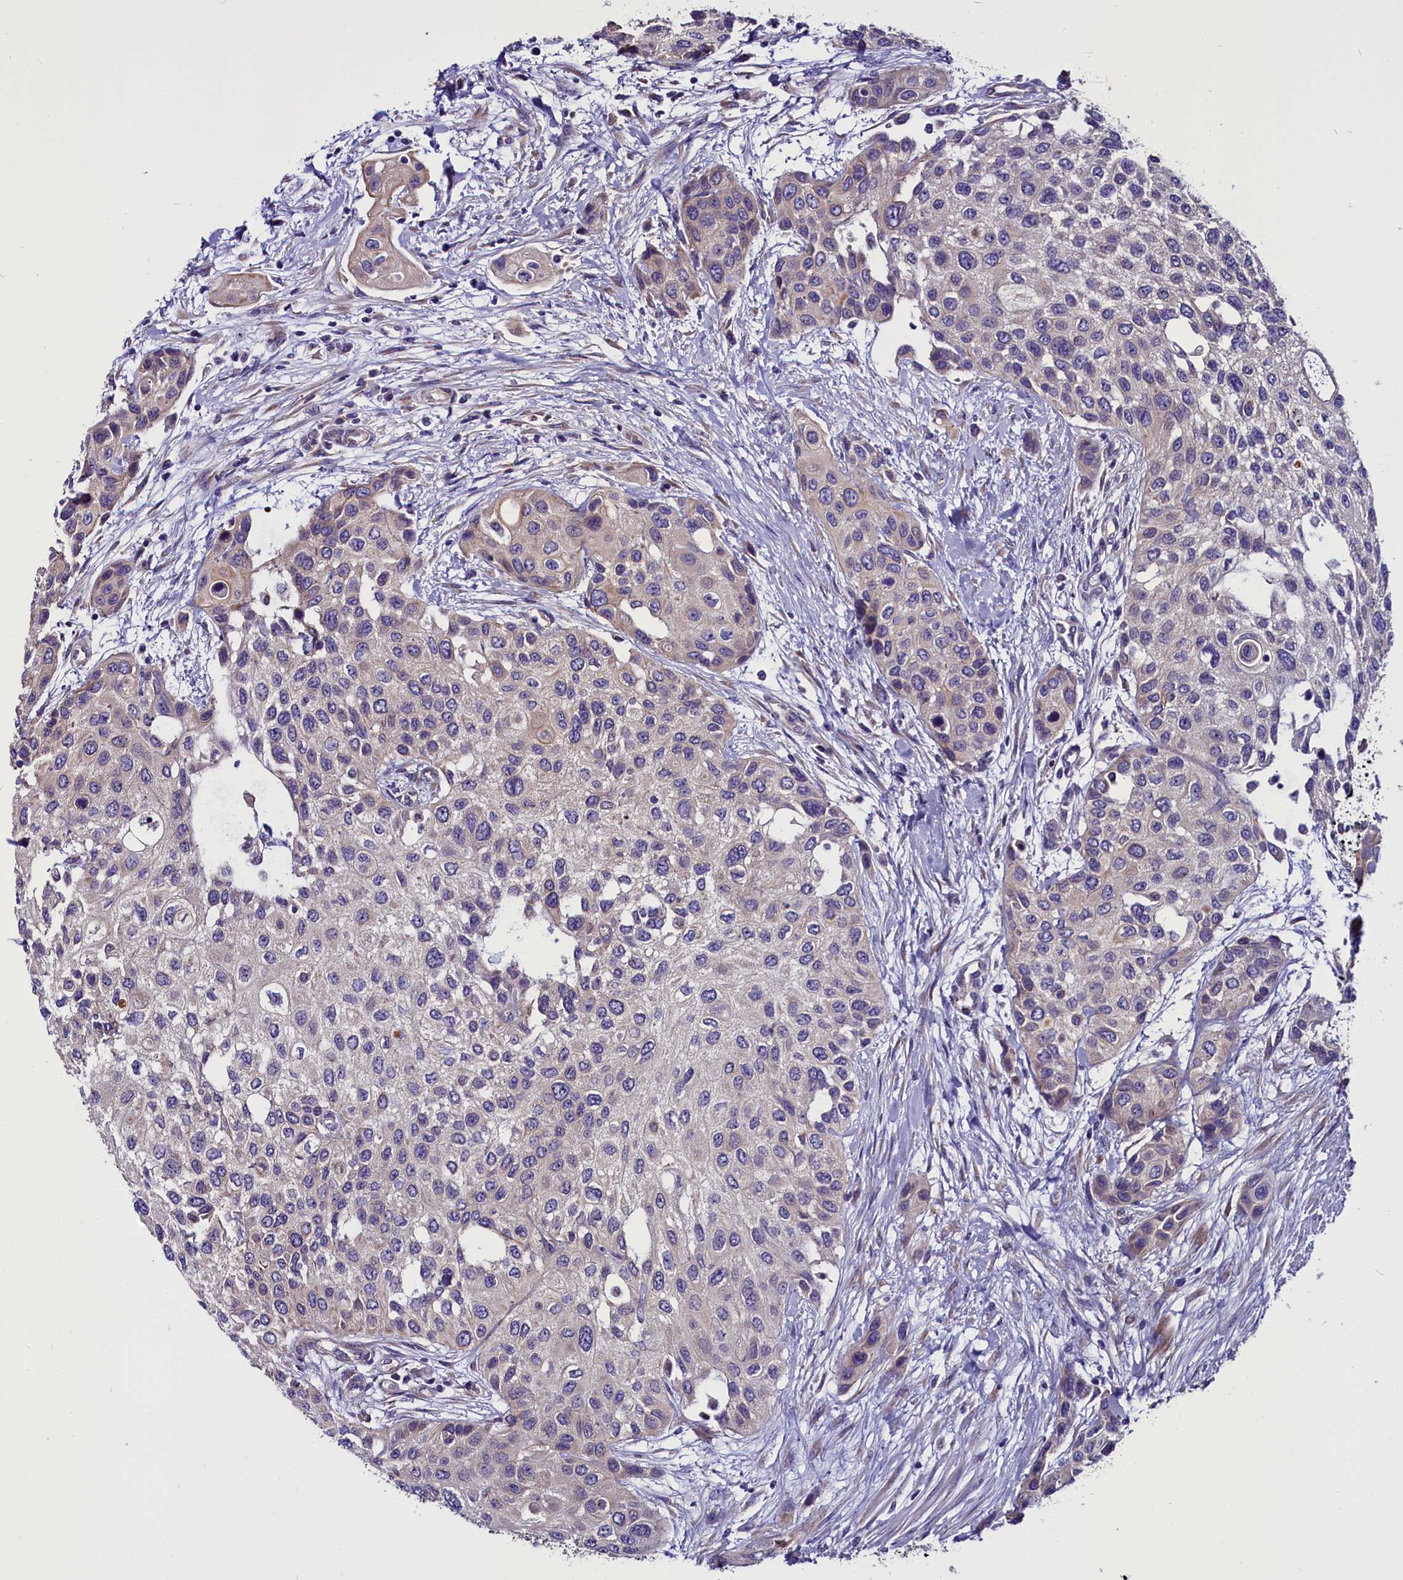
{"staining": {"intensity": "negative", "quantity": "none", "location": "none"}, "tissue": "urothelial cancer", "cell_type": "Tumor cells", "image_type": "cancer", "snomed": [{"axis": "morphology", "description": "Normal tissue, NOS"}, {"axis": "morphology", "description": "Urothelial carcinoma, High grade"}, {"axis": "topography", "description": "Vascular tissue"}, {"axis": "topography", "description": "Urinary bladder"}], "caption": "Tumor cells show no significant protein staining in high-grade urothelial carcinoma.", "gene": "CEP170", "patient": {"sex": "female", "age": 56}}